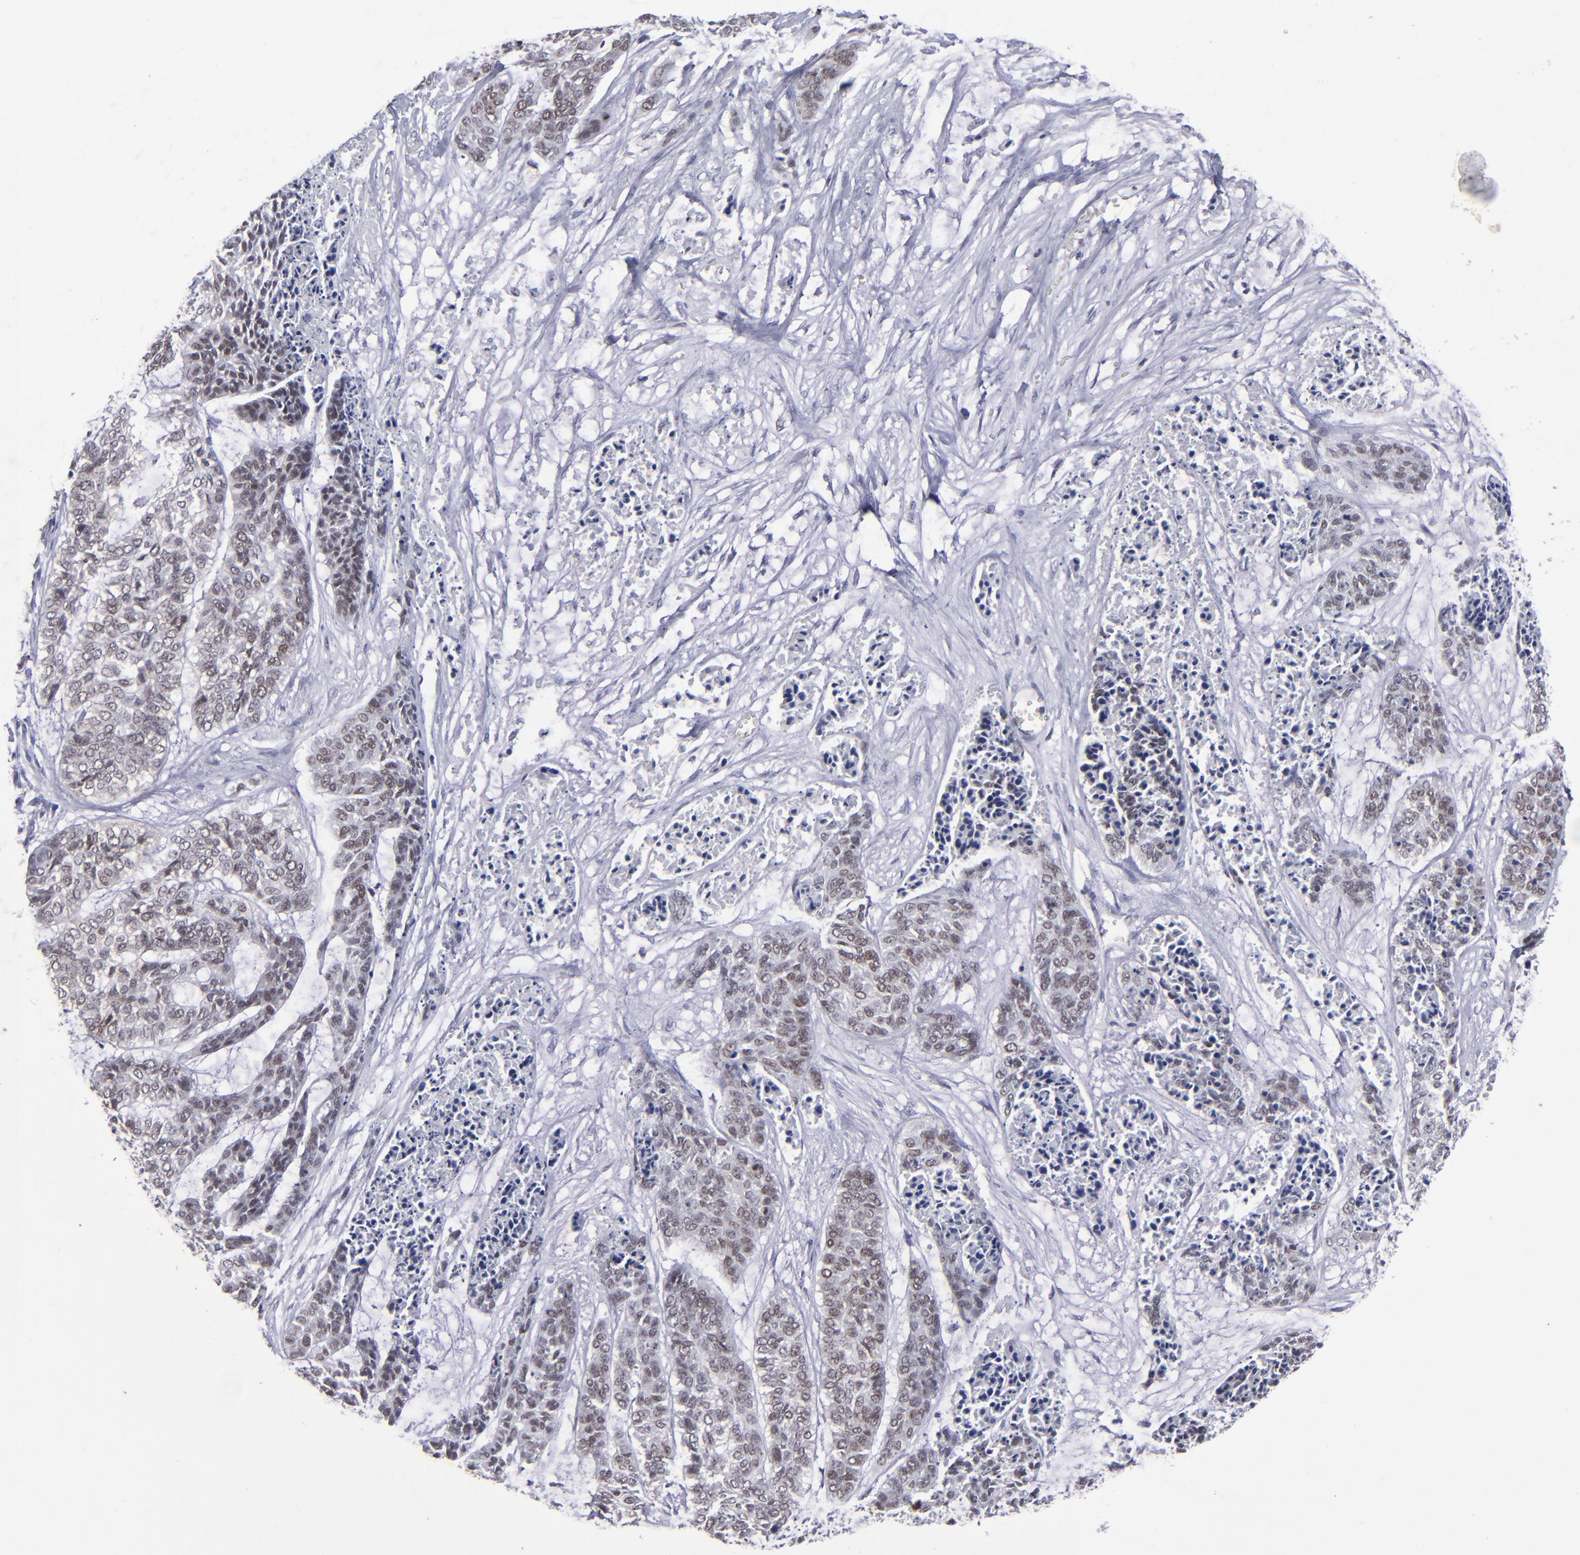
{"staining": {"intensity": "weak", "quantity": "<25%", "location": "nuclear"}, "tissue": "skin cancer", "cell_type": "Tumor cells", "image_type": "cancer", "snomed": [{"axis": "morphology", "description": "Basal cell carcinoma"}, {"axis": "topography", "description": "Skin"}], "caption": "Protein analysis of basal cell carcinoma (skin) exhibits no significant positivity in tumor cells.", "gene": "MGMT", "patient": {"sex": "female", "age": 64}}